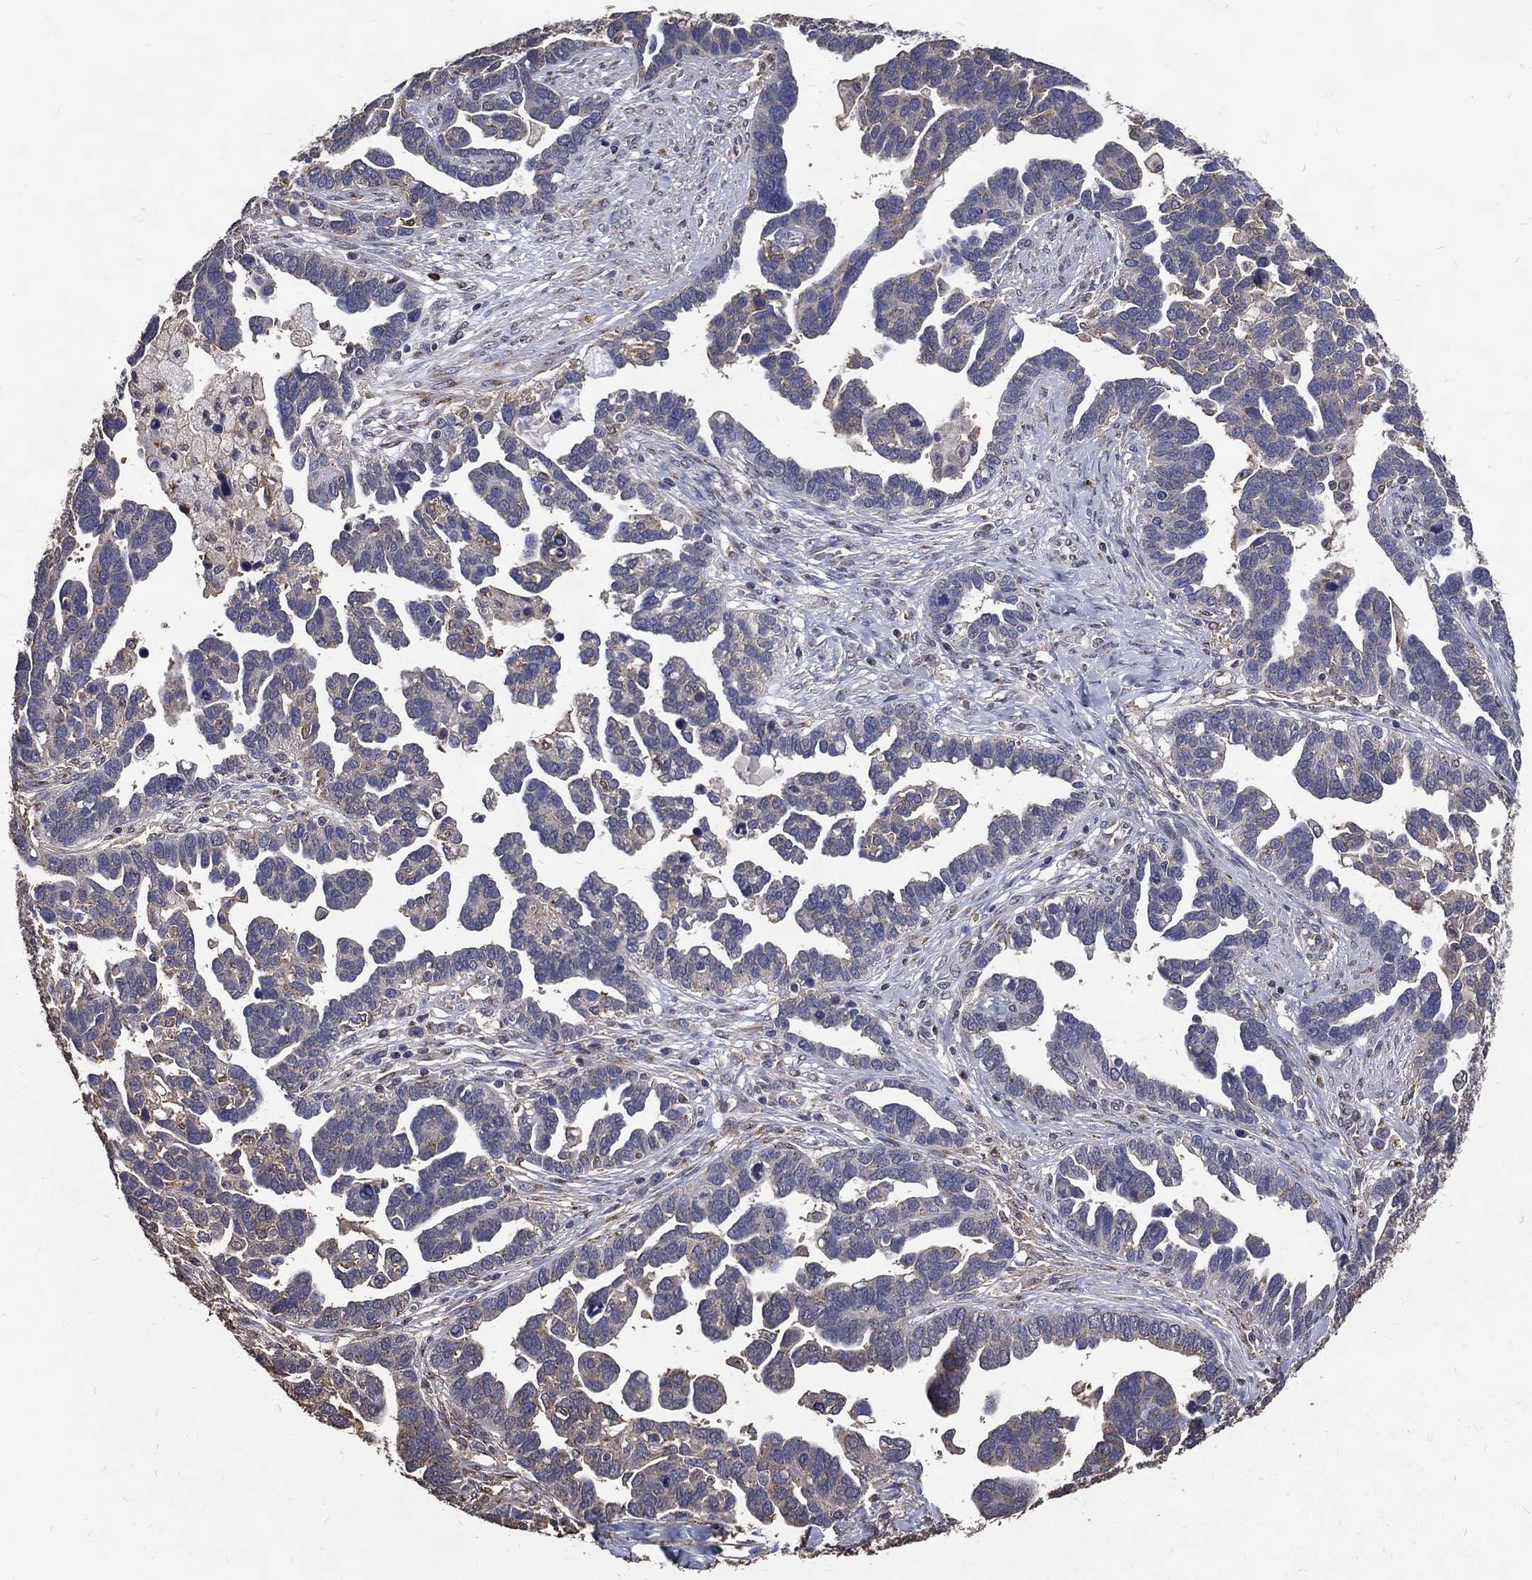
{"staining": {"intensity": "negative", "quantity": "none", "location": "none"}, "tissue": "ovarian cancer", "cell_type": "Tumor cells", "image_type": "cancer", "snomed": [{"axis": "morphology", "description": "Cystadenocarcinoma, serous, NOS"}, {"axis": "topography", "description": "Ovary"}], "caption": "A high-resolution photomicrograph shows immunohistochemistry staining of ovarian cancer (serous cystadenocarcinoma), which exhibits no significant expression in tumor cells.", "gene": "GPR183", "patient": {"sex": "female", "age": 54}}